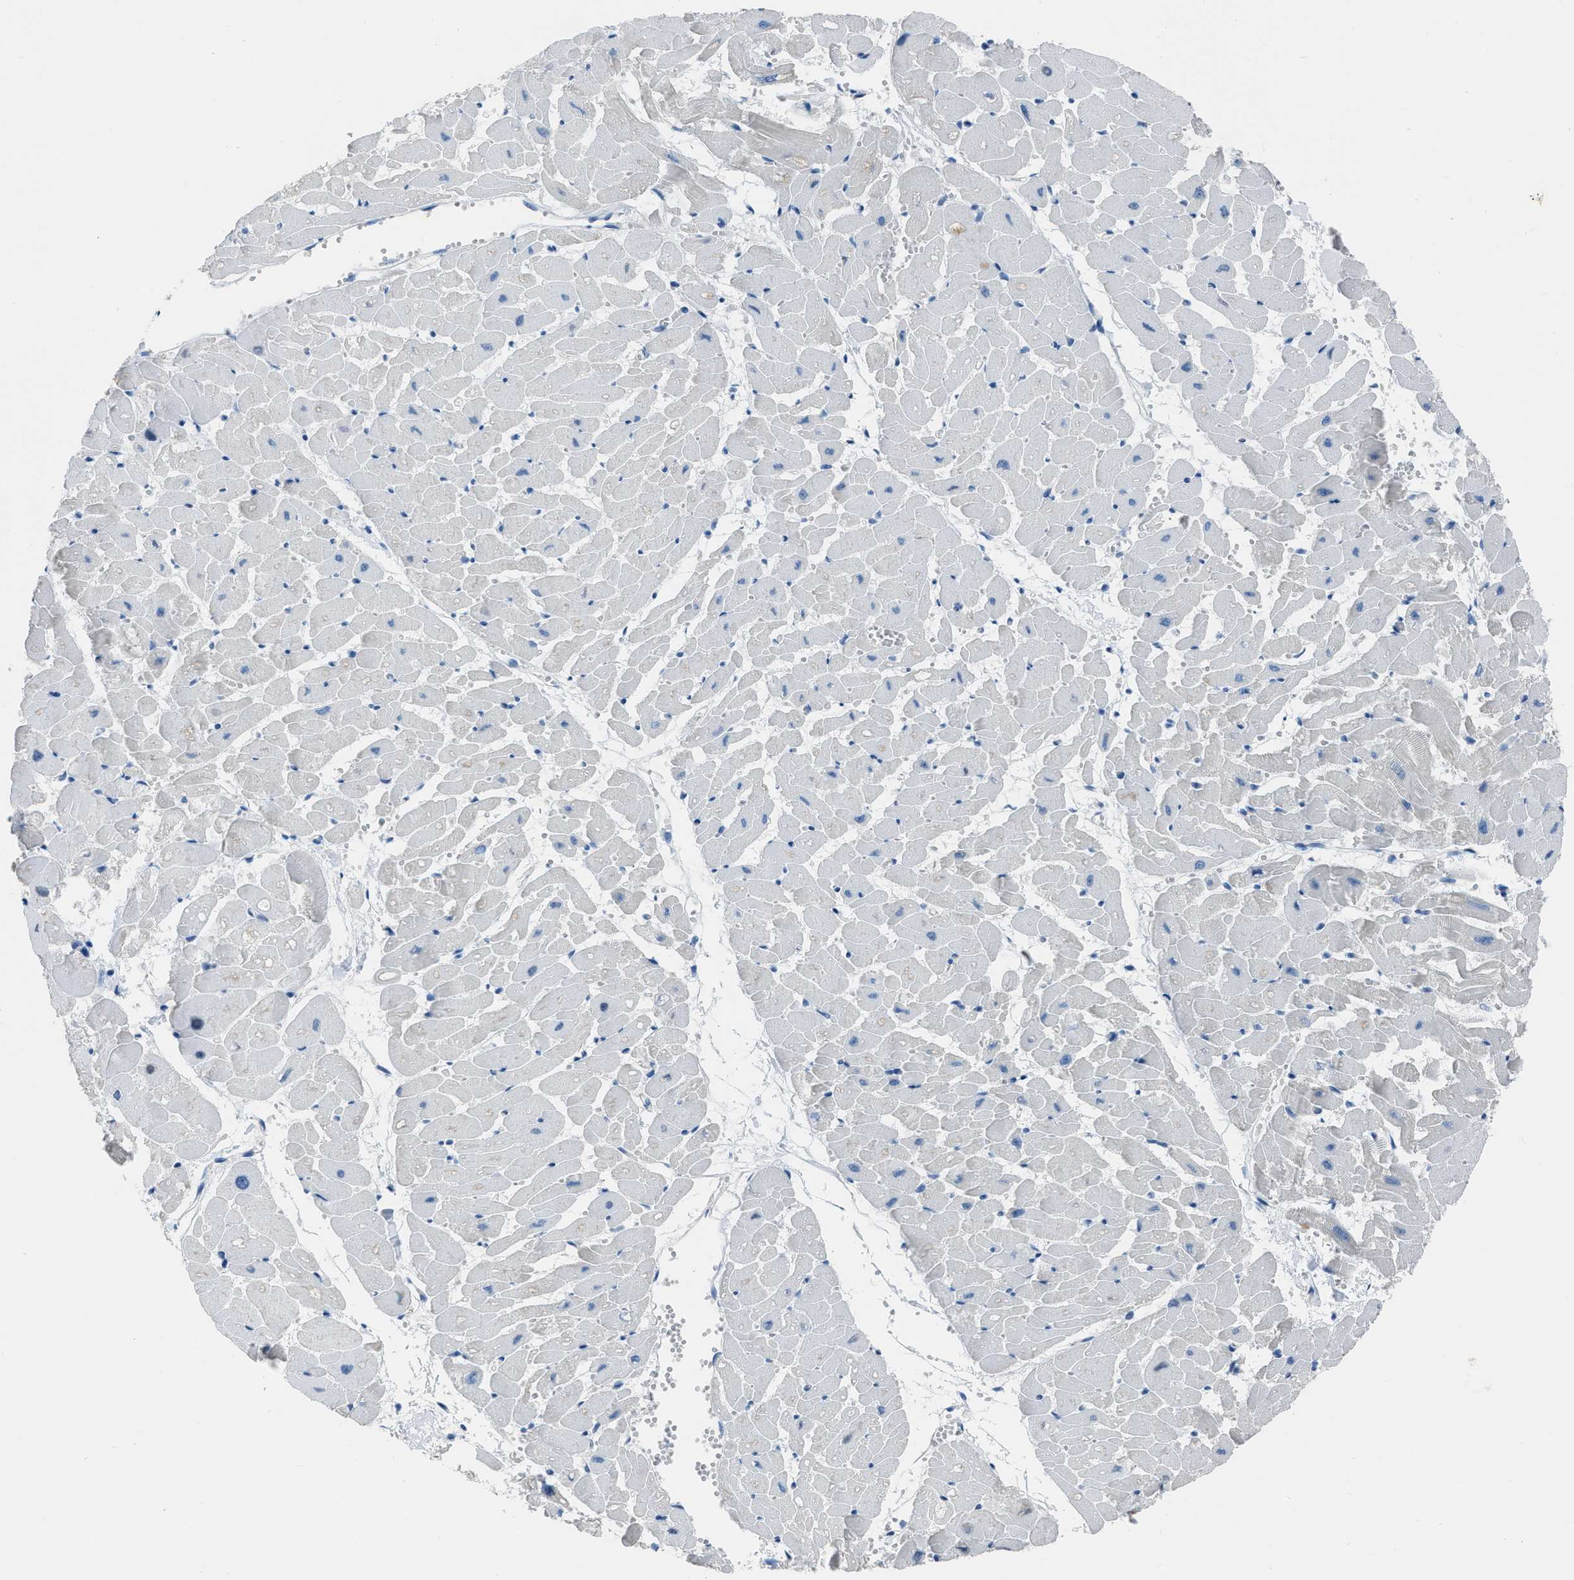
{"staining": {"intensity": "negative", "quantity": "none", "location": "none"}, "tissue": "heart muscle", "cell_type": "Cardiomyocytes", "image_type": "normal", "snomed": [{"axis": "morphology", "description": "Normal tissue, NOS"}, {"axis": "topography", "description": "Heart"}], "caption": "Immunohistochemistry micrograph of unremarkable human heart muscle stained for a protein (brown), which displays no expression in cardiomyocytes. (Stains: DAB (3,3'-diaminobenzidine) IHC with hematoxylin counter stain, Microscopy: brightfield microscopy at high magnification).", "gene": "SPATC1L", "patient": {"sex": "female", "age": 19}}